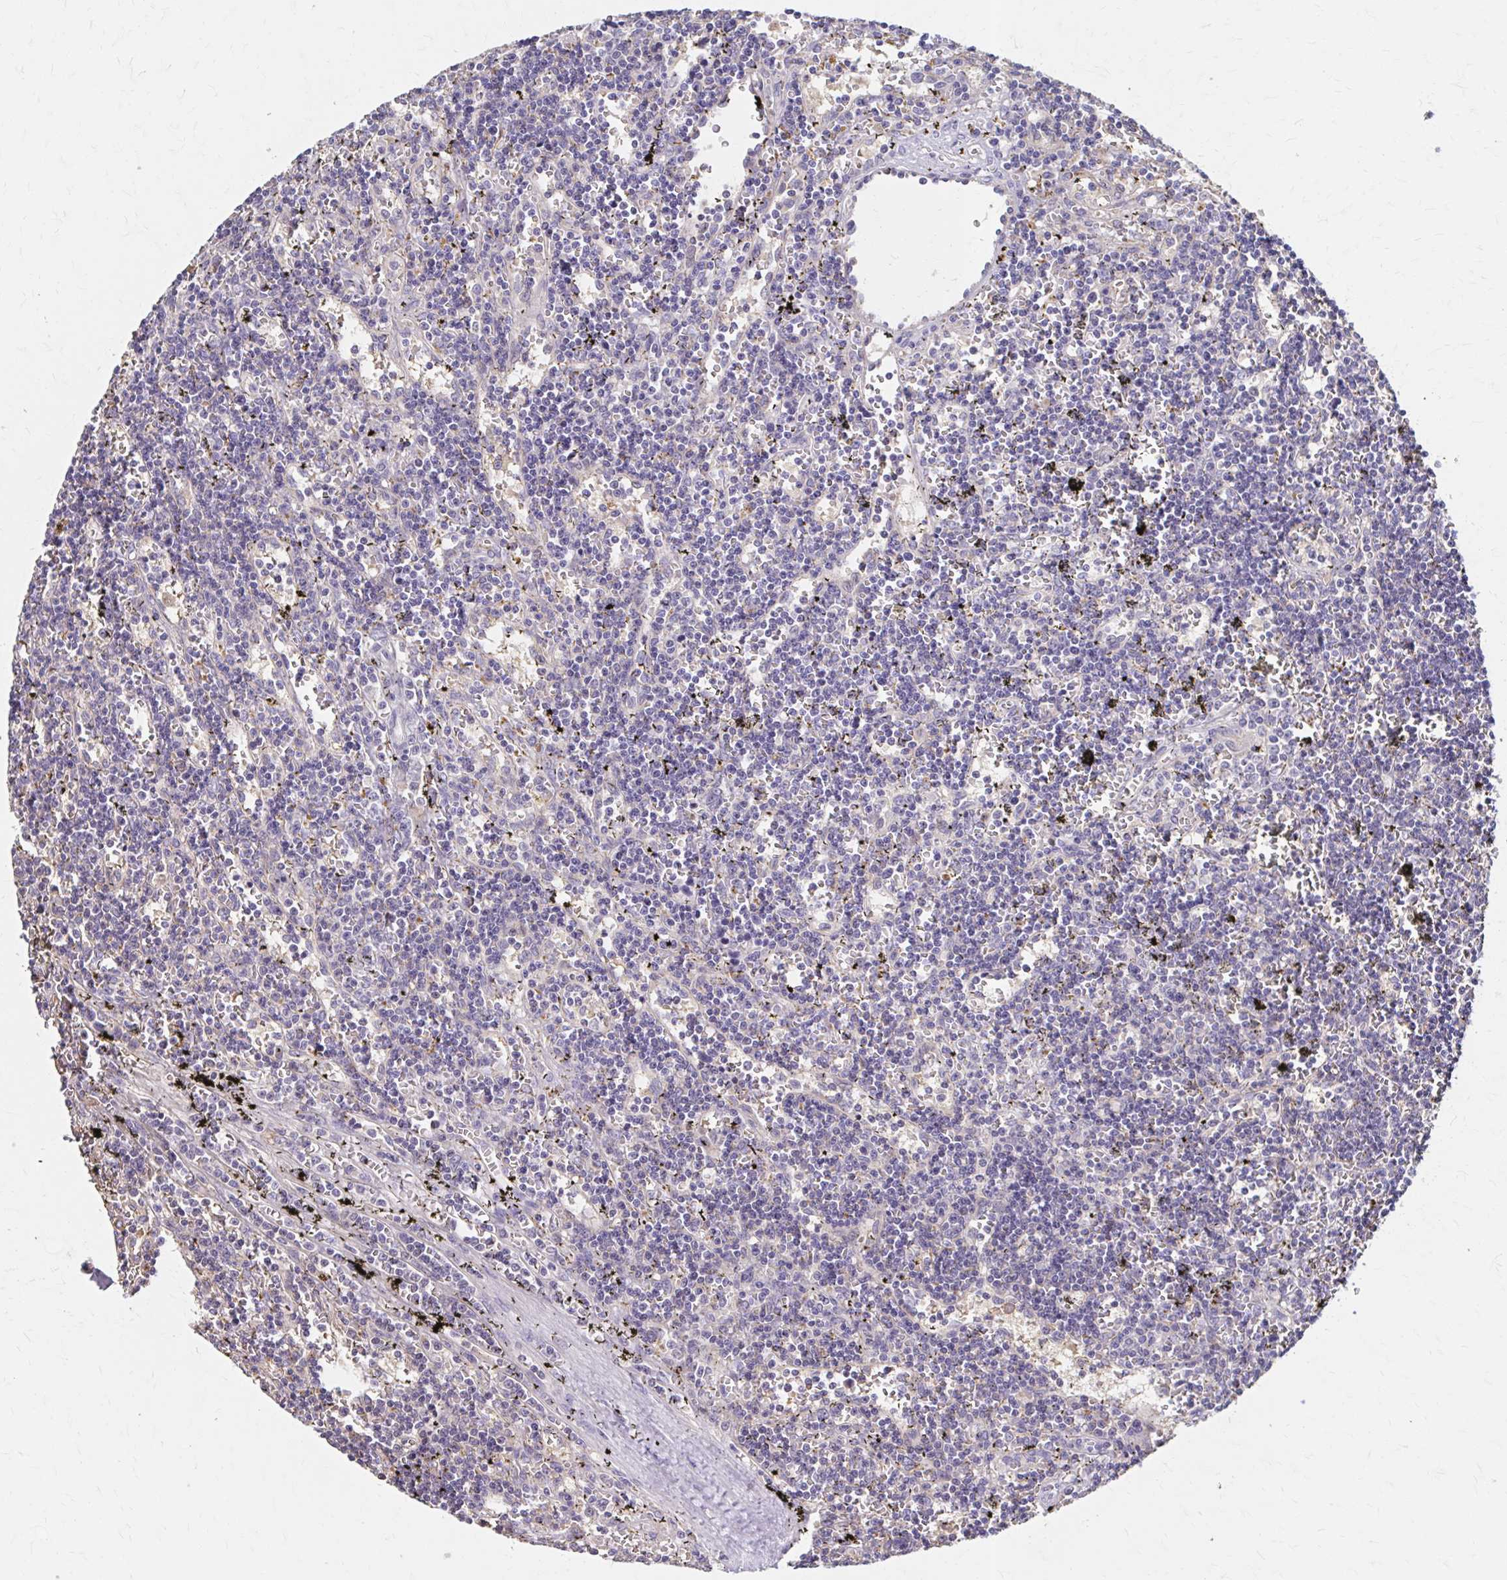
{"staining": {"intensity": "negative", "quantity": "none", "location": "none"}, "tissue": "lymphoma", "cell_type": "Tumor cells", "image_type": "cancer", "snomed": [{"axis": "morphology", "description": "Malignant lymphoma, non-Hodgkin's type, Low grade"}, {"axis": "topography", "description": "Spleen"}], "caption": "The histopathology image reveals no staining of tumor cells in low-grade malignant lymphoma, non-Hodgkin's type. The staining is performed using DAB (3,3'-diaminobenzidine) brown chromogen with nuclei counter-stained in using hematoxylin.", "gene": "HMGCS2", "patient": {"sex": "male", "age": 60}}